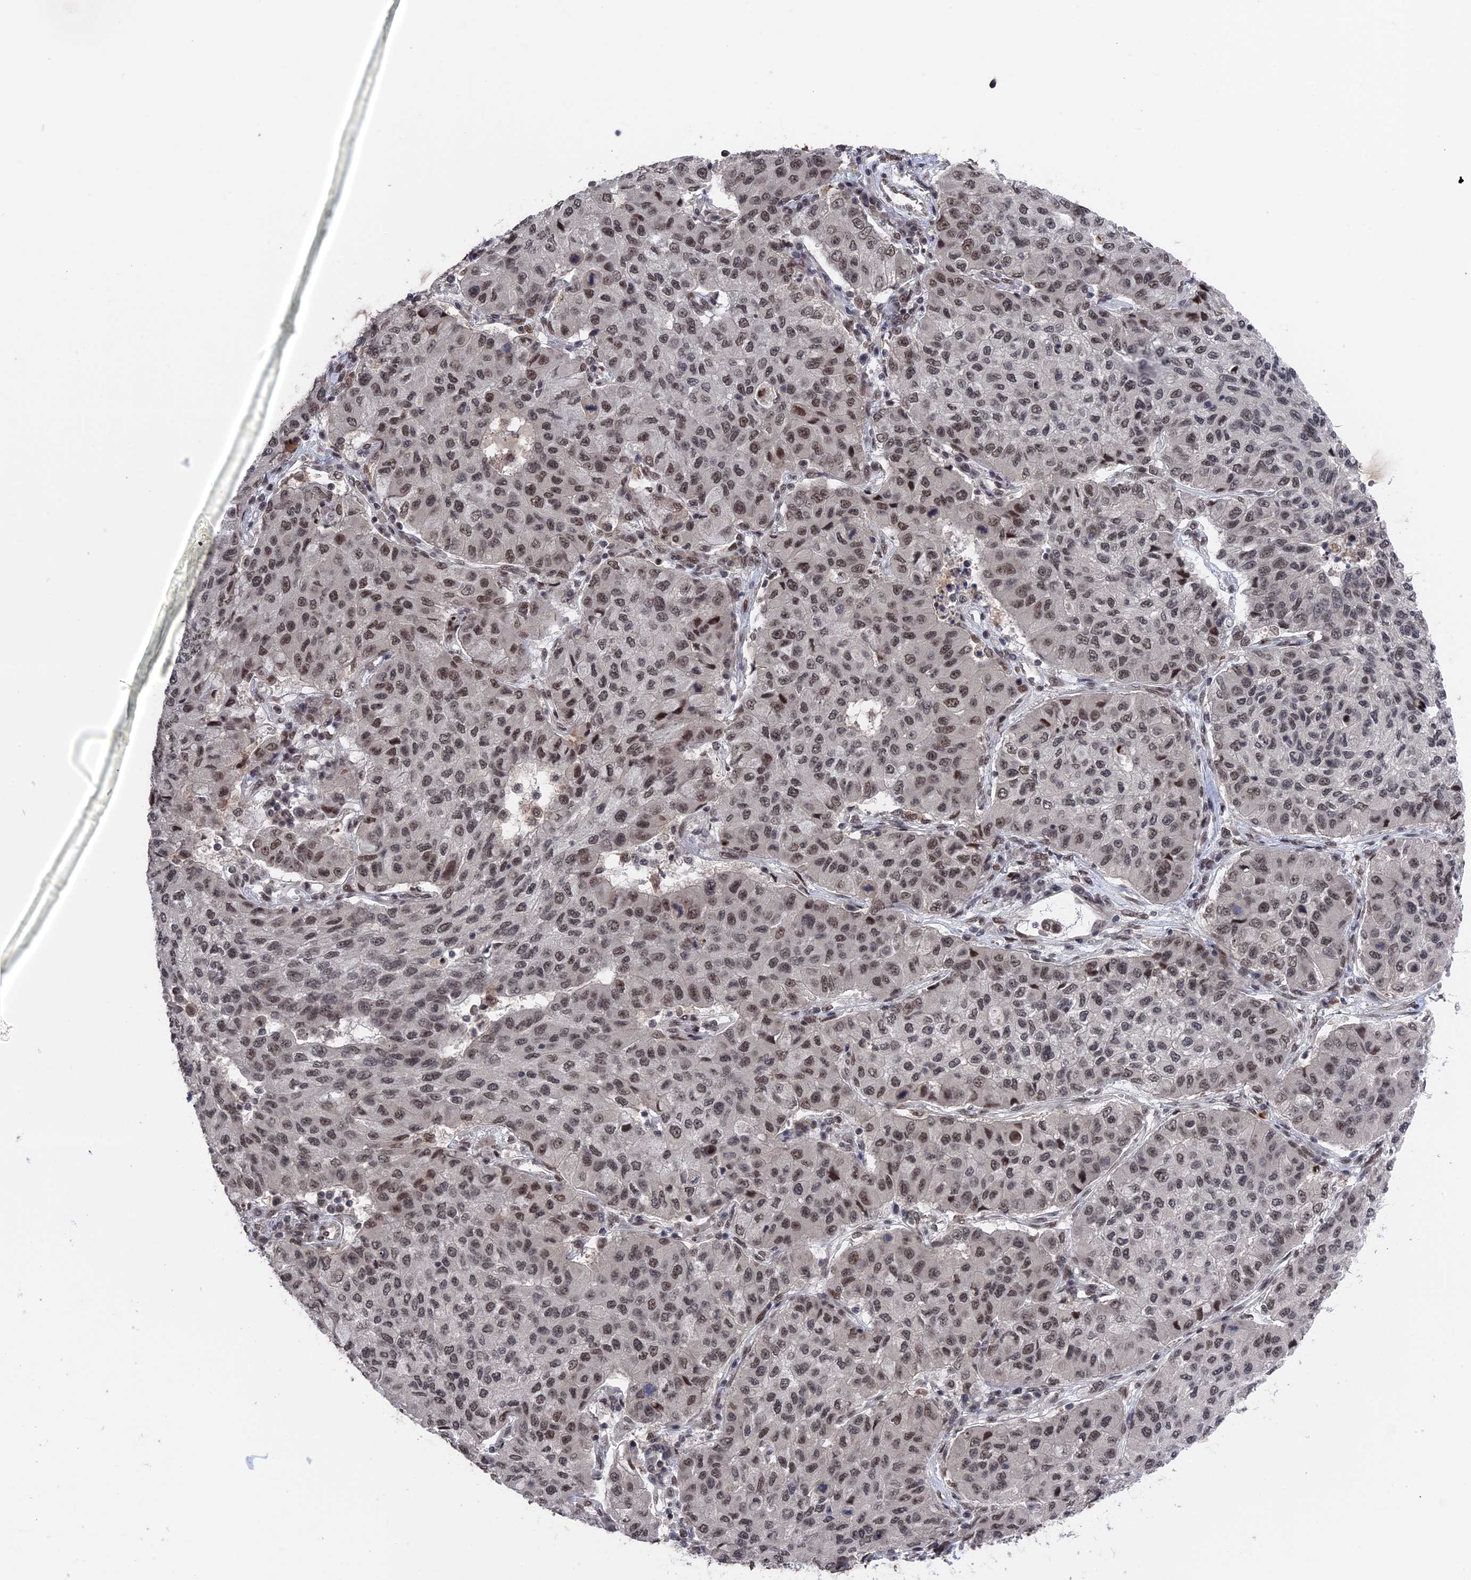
{"staining": {"intensity": "weak", "quantity": ">75%", "location": "nuclear"}, "tissue": "lung cancer", "cell_type": "Tumor cells", "image_type": "cancer", "snomed": [{"axis": "morphology", "description": "Squamous cell carcinoma, NOS"}, {"axis": "topography", "description": "Lung"}], "caption": "Approximately >75% of tumor cells in human lung cancer (squamous cell carcinoma) show weak nuclear protein staining as visualized by brown immunohistochemical staining.", "gene": "NR2C2AP", "patient": {"sex": "male", "age": 74}}